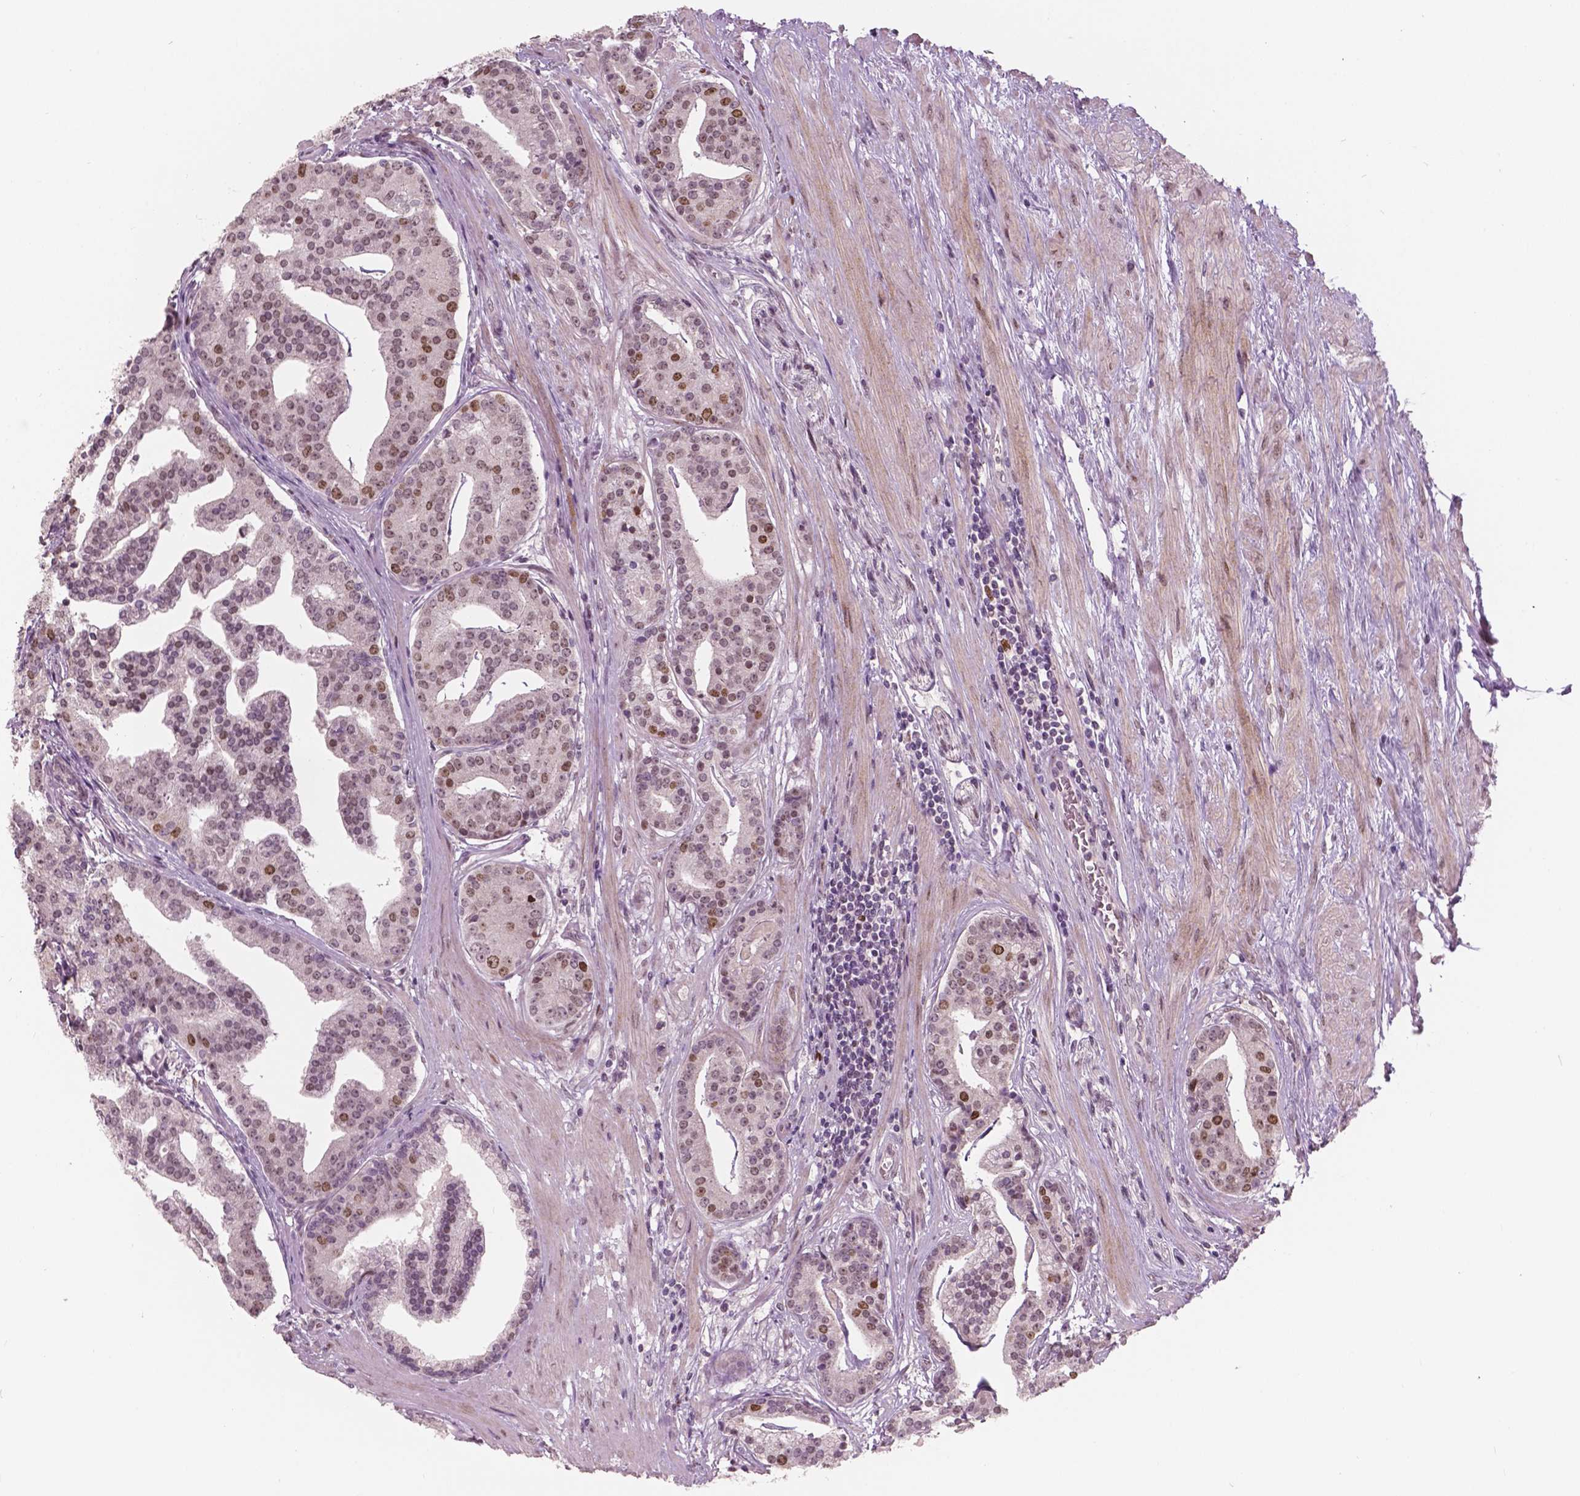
{"staining": {"intensity": "moderate", "quantity": "<25%", "location": "nuclear"}, "tissue": "prostate cancer", "cell_type": "Tumor cells", "image_type": "cancer", "snomed": [{"axis": "morphology", "description": "Adenocarcinoma, NOS"}, {"axis": "topography", "description": "Prostate and seminal vesicle, NOS"}, {"axis": "topography", "description": "Prostate"}], "caption": "Human adenocarcinoma (prostate) stained with a protein marker displays moderate staining in tumor cells.", "gene": "NSD2", "patient": {"sex": "male", "age": 44}}